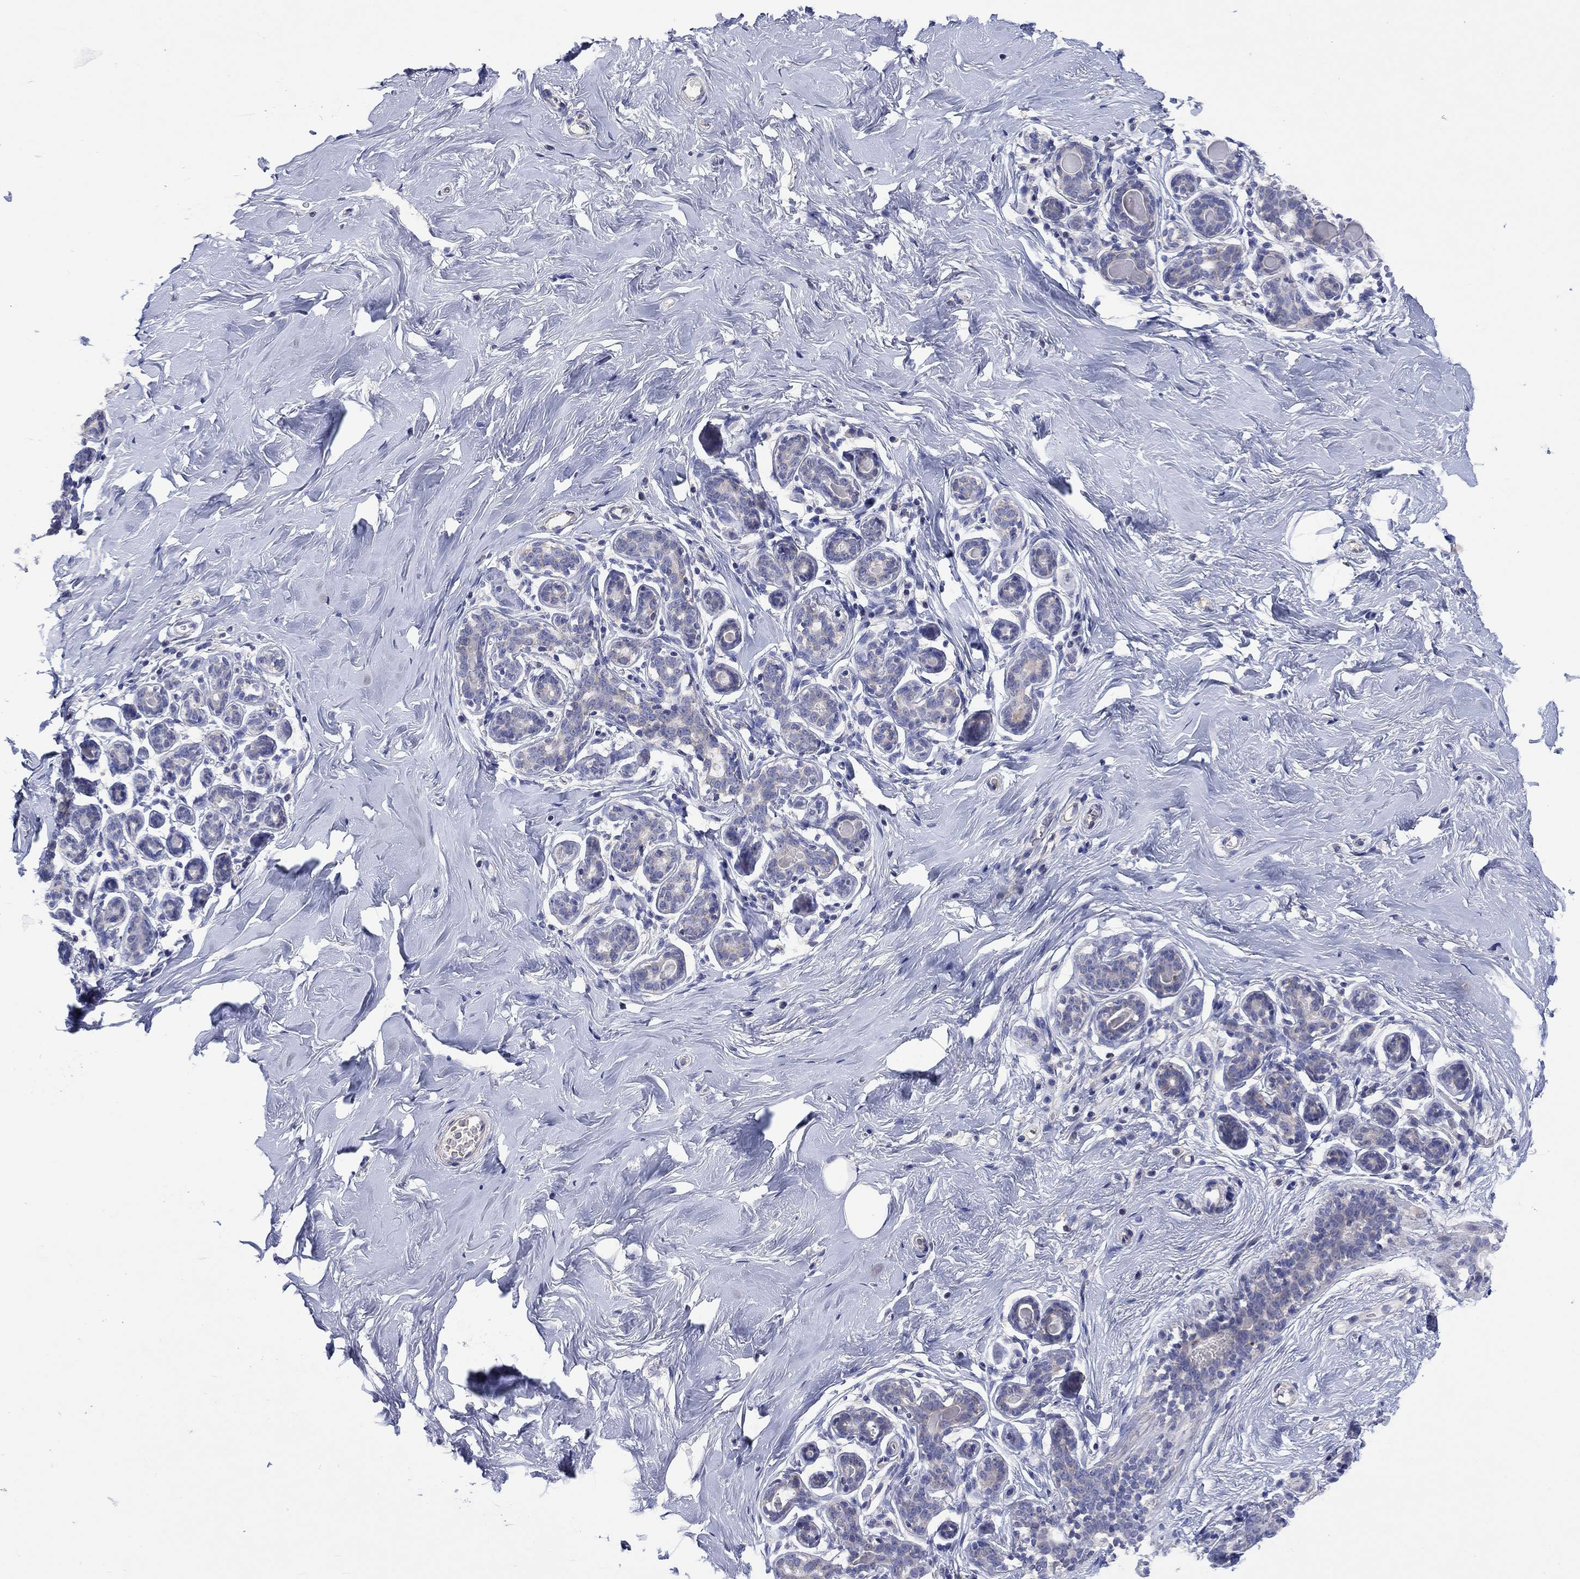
{"staining": {"intensity": "negative", "quantity": "none", "location": "none"}, "tissue": "breast", "cell_type": "Adipocytes", "image_type": "normal", "snomed": [{"axis": "morphology", "description": "Normal tissue, NOS"}, {"axis": "topography", "description": "Skin"}, {"axis": "topography", "description": "Breast"}], "caption": "Human breast stained for a protein using immunohistochemistry reveals no expression in adipocytes.", "gene": "CLVS1", "patient": {"sex": "female", "age": 43}}